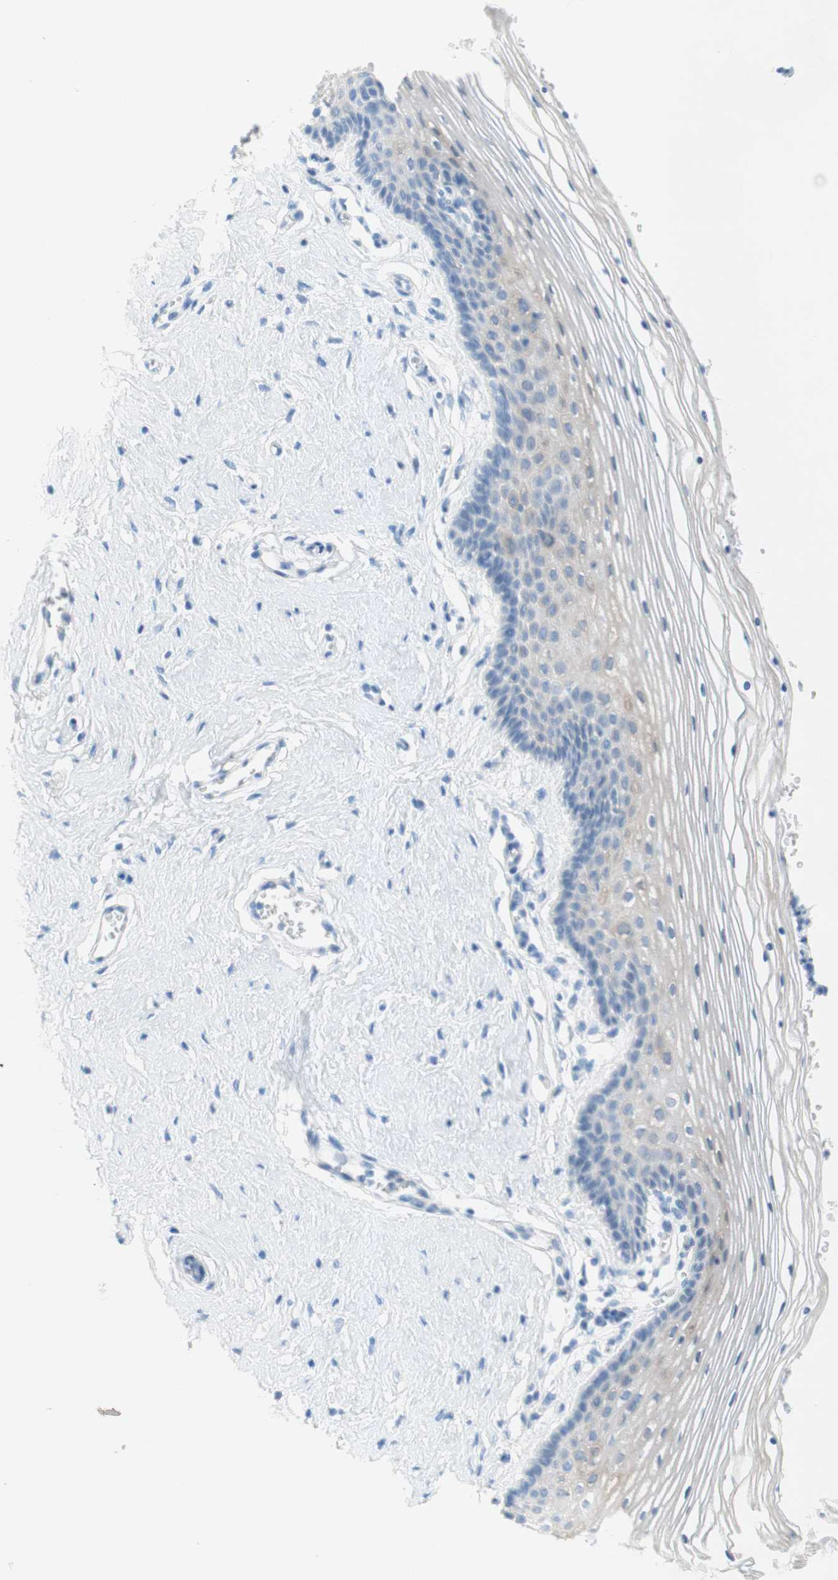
{"staining": {"intensity": "negative", "quantity": "none", "location": "none"}, "tissue": "vagina", "cell_type": "Squamous epithelial cells", "image_type": "normal", "snomed": [{"axis": "morphology", "description": "Normal tissue, NOS"}, {"axis": "topography", "description": "Vagina"}], "caption": "DAB immunohistochemical staining of unremarkable vagina shows no significant expression in squamous epithelial cells.", "gene": "POLR2J3", "patient": {"sex": "female", "age": 32}}